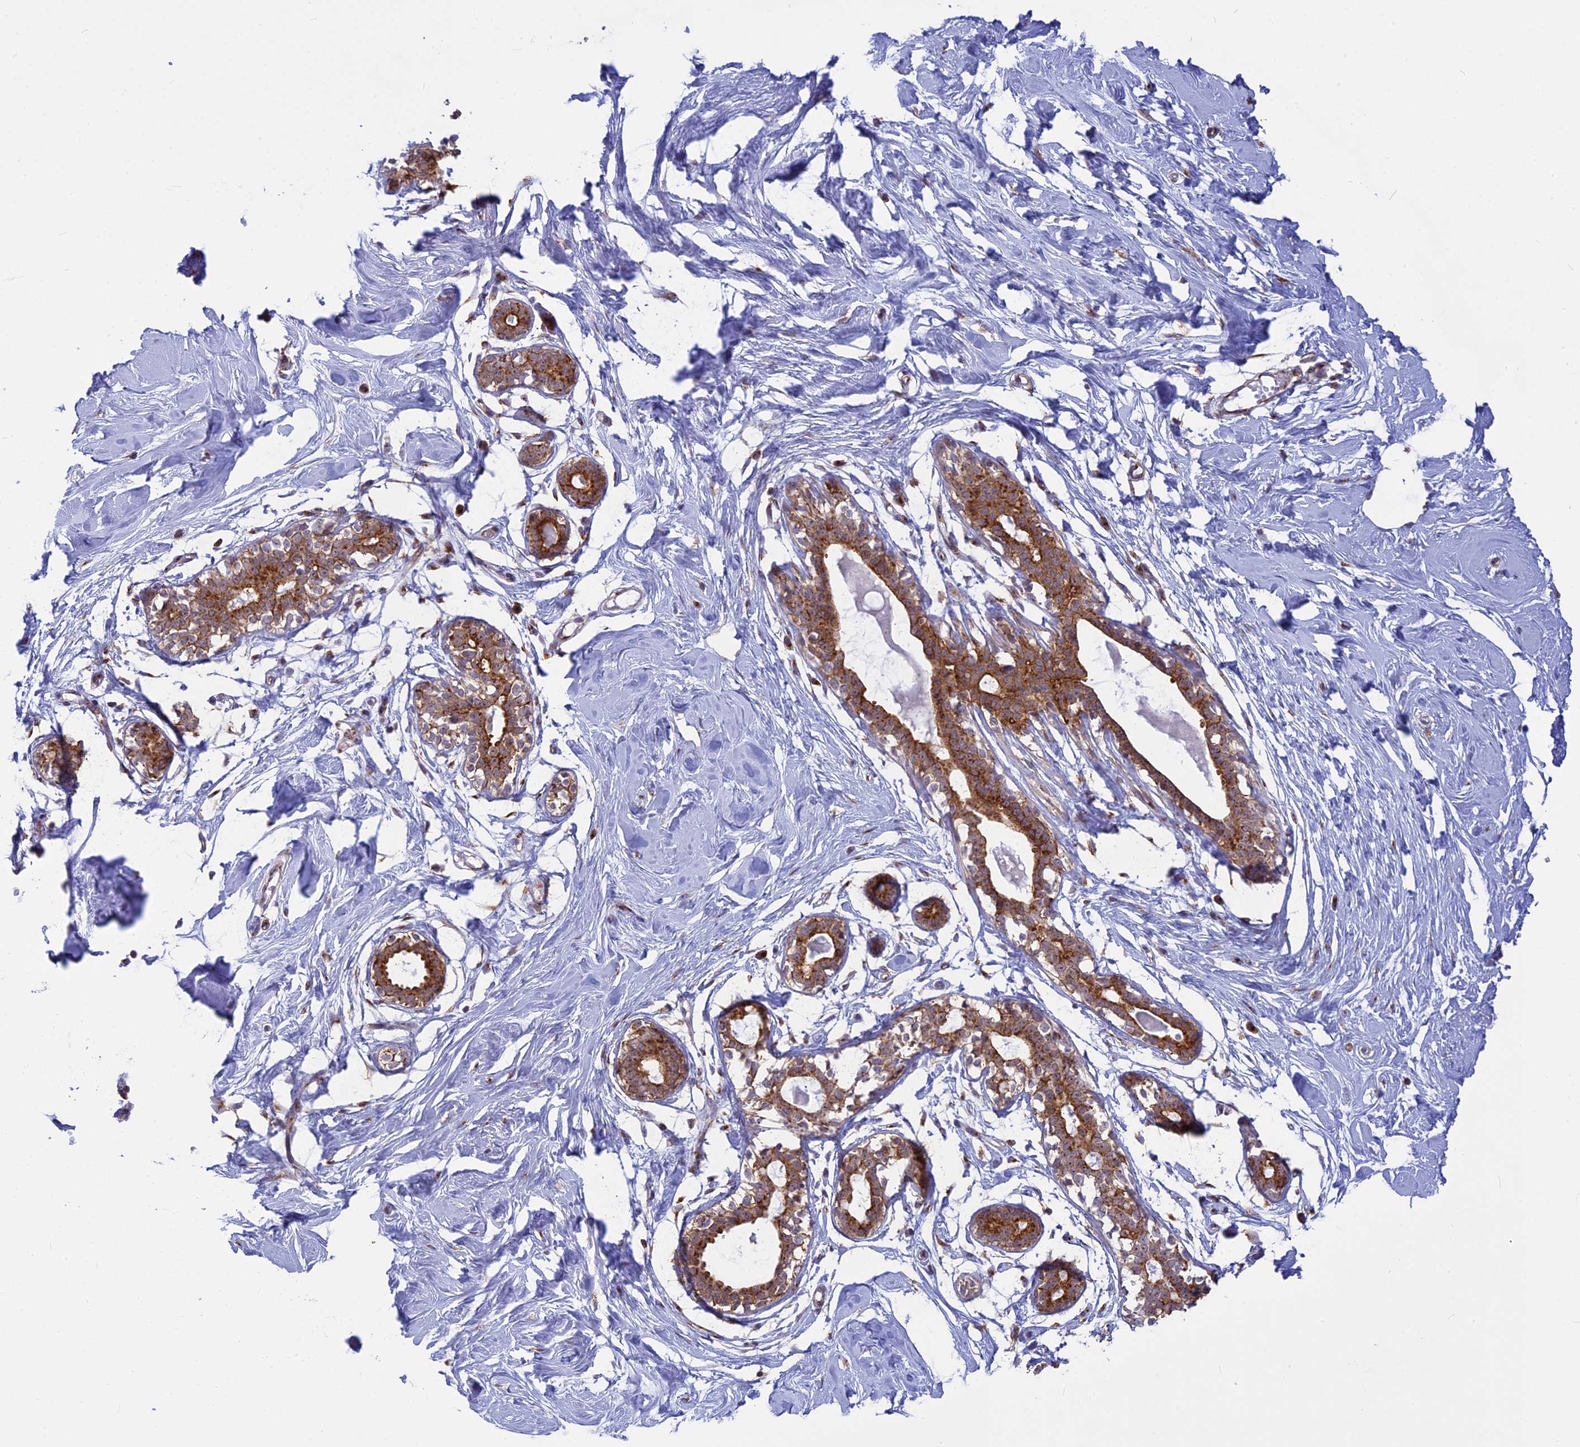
{"staining": {"intensity": "negative", "quantity": "none", "location": "none"}, "tissue": "breast", "cell_type": "Adipocytes", "image_type": "normal", "snomed": [{"axis": "morphology", "description": "Normal tissue, NOS"}, {"axis": "morphology", "description": "Adenoma, NOS"}, {"axis": "topography", "description": "Breast"}], "caption": "Adipocytes are negative for brown protein staining in normal breast. (Brightfield microscopy of DAB immunohistochemistry (IHC) at high magnification).", "gene": "CLINT1", "patient": {"sex": "female", "age": 23}}